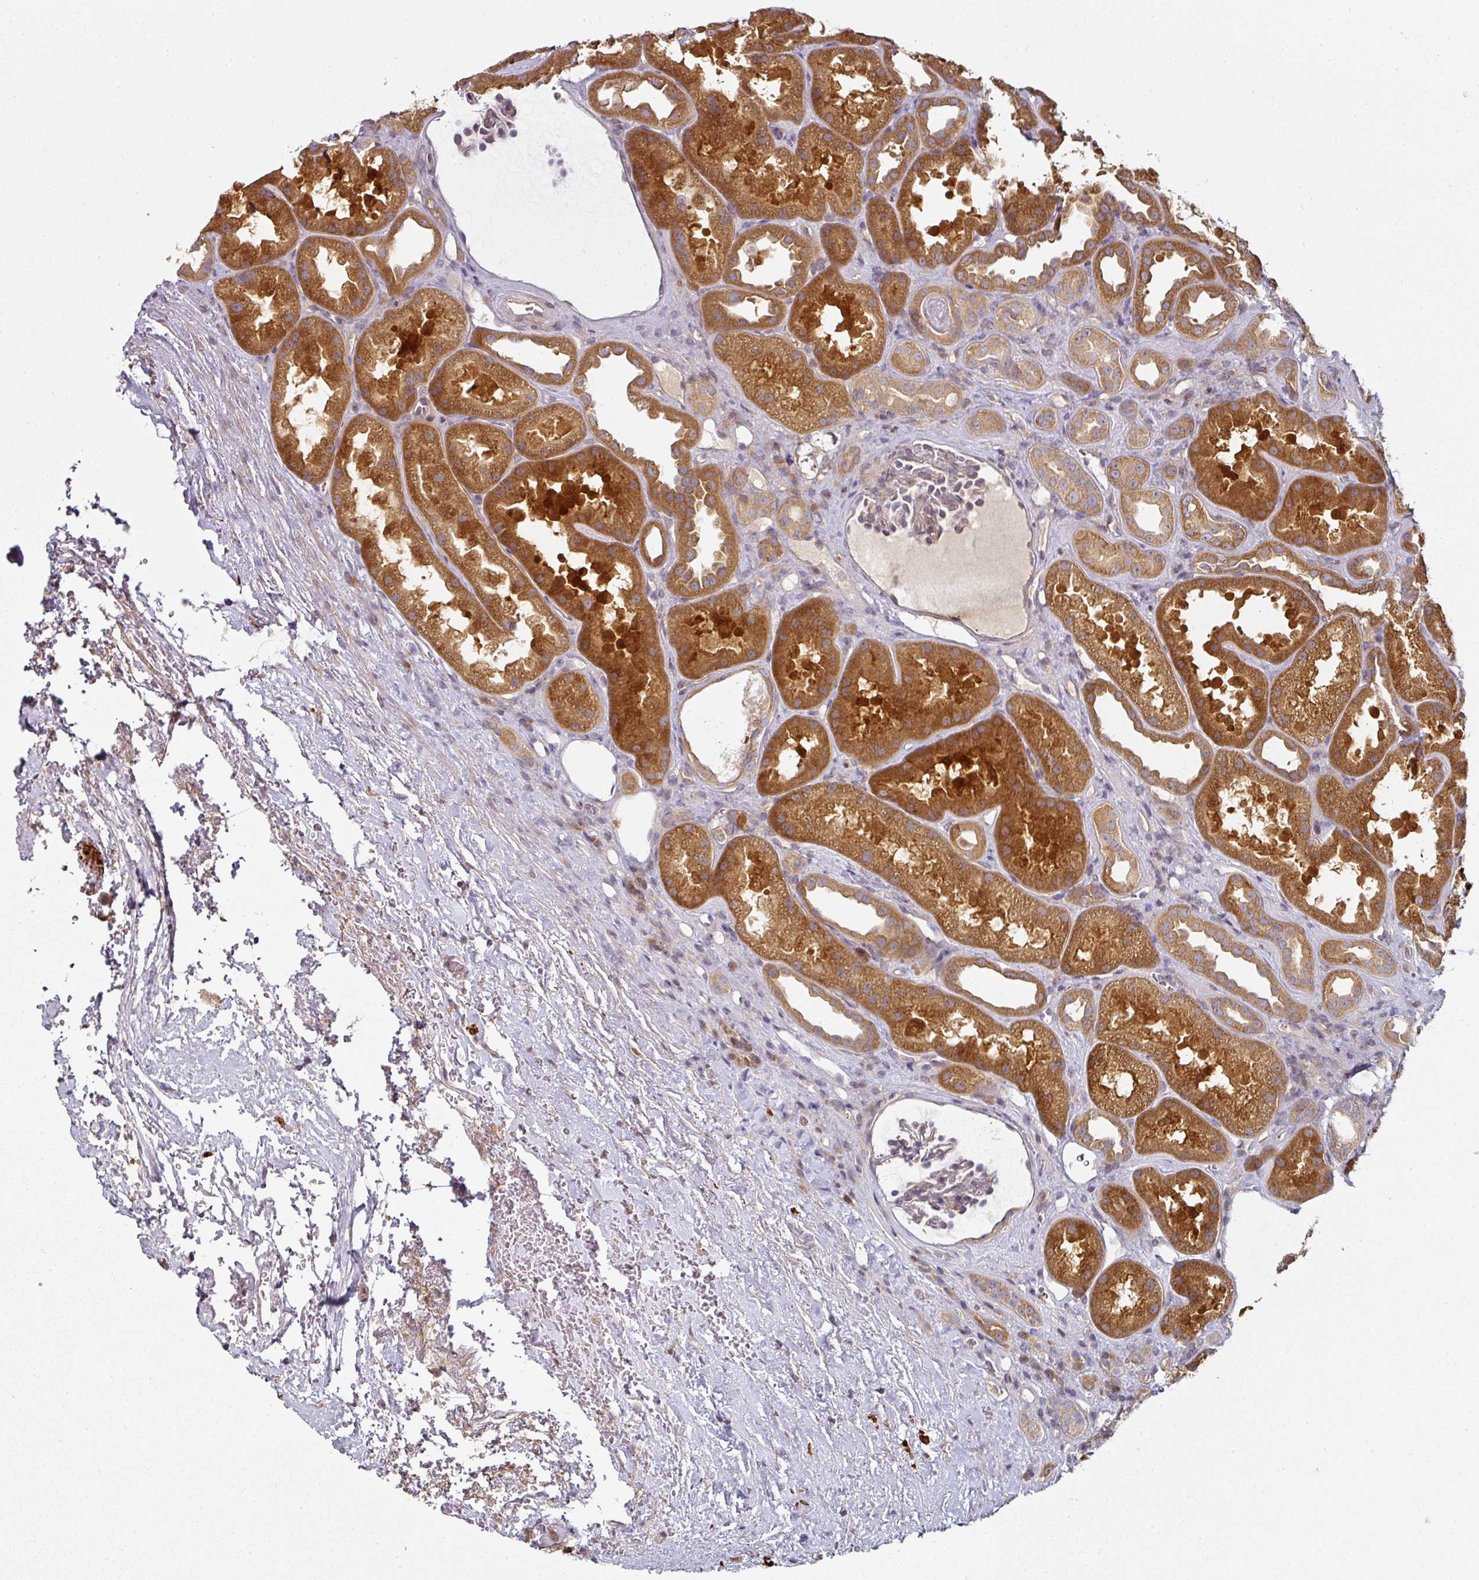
{"staining": {"intensity": "weak", "quantity": "25%-75%", "location": "cytoplasmic/membranous"}, "tissue": "kidney", "cell_type": "Cells in glomeruli", "image_type": "normal", "snomed": [{"axis": "morphology", "description": "Normal tissue, NOS"}, {"axis": "topography", "description": "Kidney"}], "caption": "Protein expression analysis of normal kidney demonstrates weak cytoplasmic/membranous expression in approximately 25%-75% of cells in glomeruli.", "gene": "MAP2K2", "patient": {"sex": "male", "age": 61}}